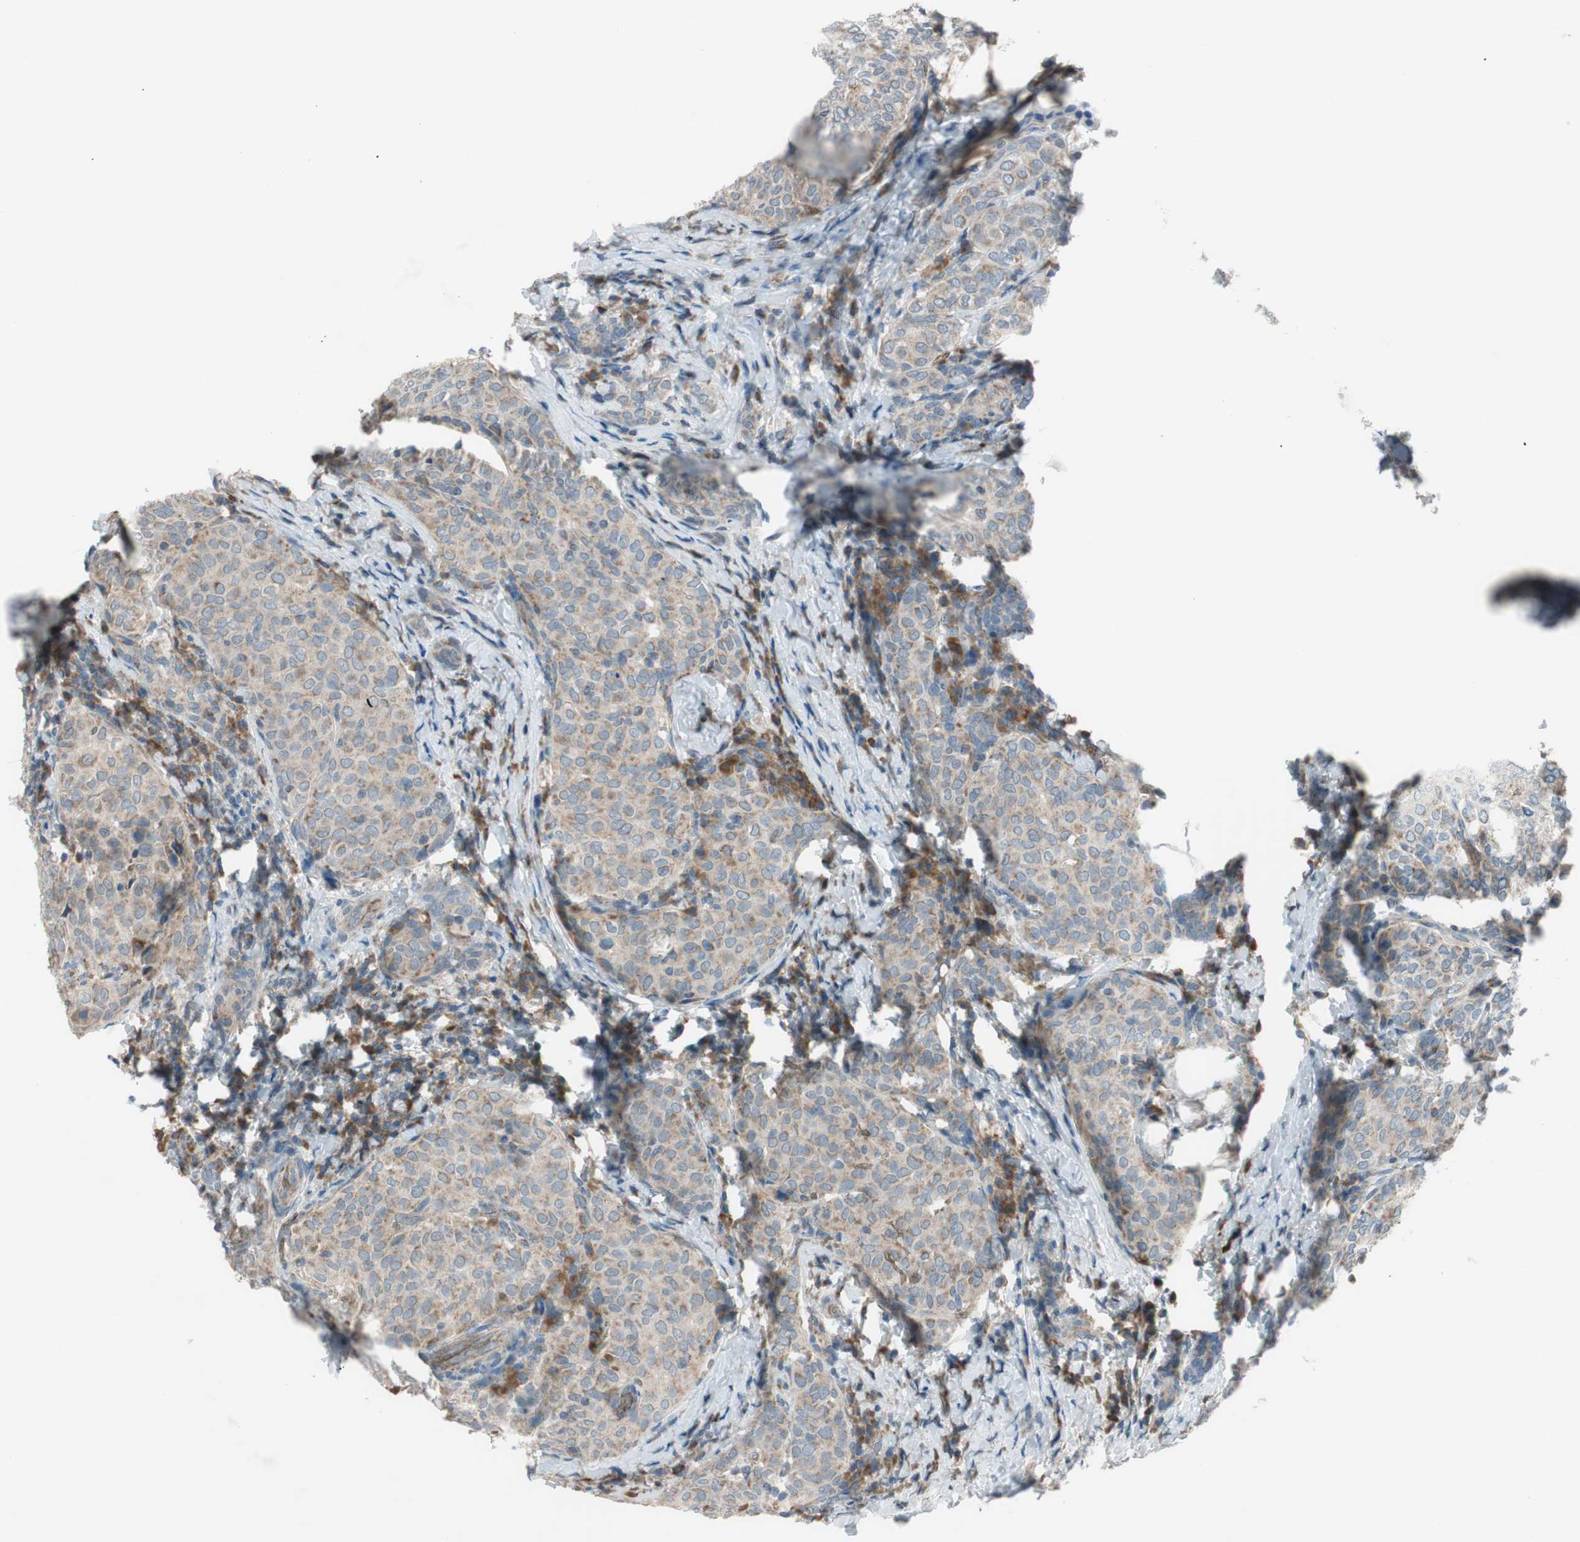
{"staining": {"intensity": "weak", "quantity": ">75%", "location": "cytoplasmic/membranous"}, "tissue": "thyroid cancer", "cell_type": "Tumor cells", "image_type": "cancer", "snomed": [{"axis": "morphology", "description": "Normal tissue, NOS"}, {"axis": "morphology", "description": "Papillary adenocarcinoma, NOS"}, {"axis": "topography", "description": "Thyroid gland"}], "caption": "Thyroid cancer stained with immunohistochemistry reveals weak cytoplasmic/membranous expression in approximately >75% of tumor cells. (DAB (3,3'-diaminobenzidine) IHC, brown staining for protein, blue staining for nuclei).", "gene": "GYPC", "patient": {"sex": "female", "age": 30}}